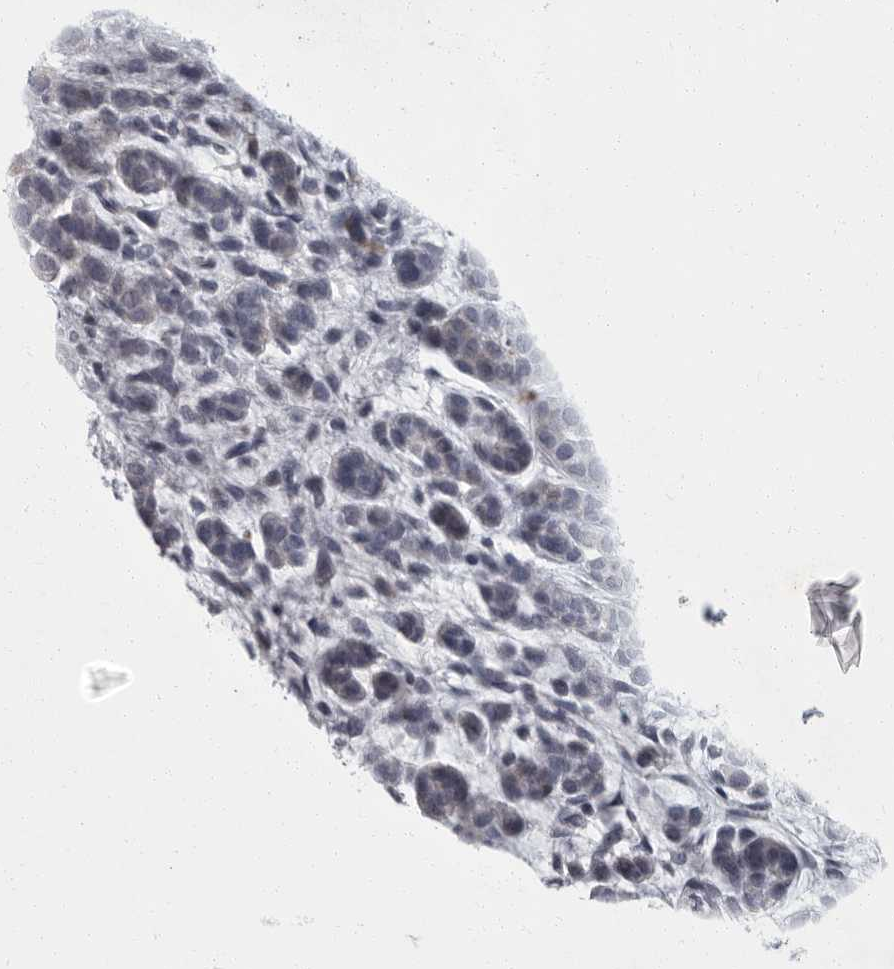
{"staining": {"intensity": "negative", "quantity": "none", "location": "none"}, "tissue": "head and neck cancer", "cell_type": "Tumor cells", "image_type": "cancer", "snomed": [{"axis": "morphology", "description": "Adenocarcinoma, NOS"}, {"axis": "morphology", "description": "Adenoma, NOS"}, {"axis": "topography", "description": "Head-Neck"}], "caption": "Immunohistochemistry micrograph of neoplastic tissue: head and neck cancer (adenoma) stained with DAB (3,3'-diaminobenzidine) exhibits no significant protein staining in tumor cells.", "gene": "SLC25A39", "patient": {"sex": "female", "age": 55}}